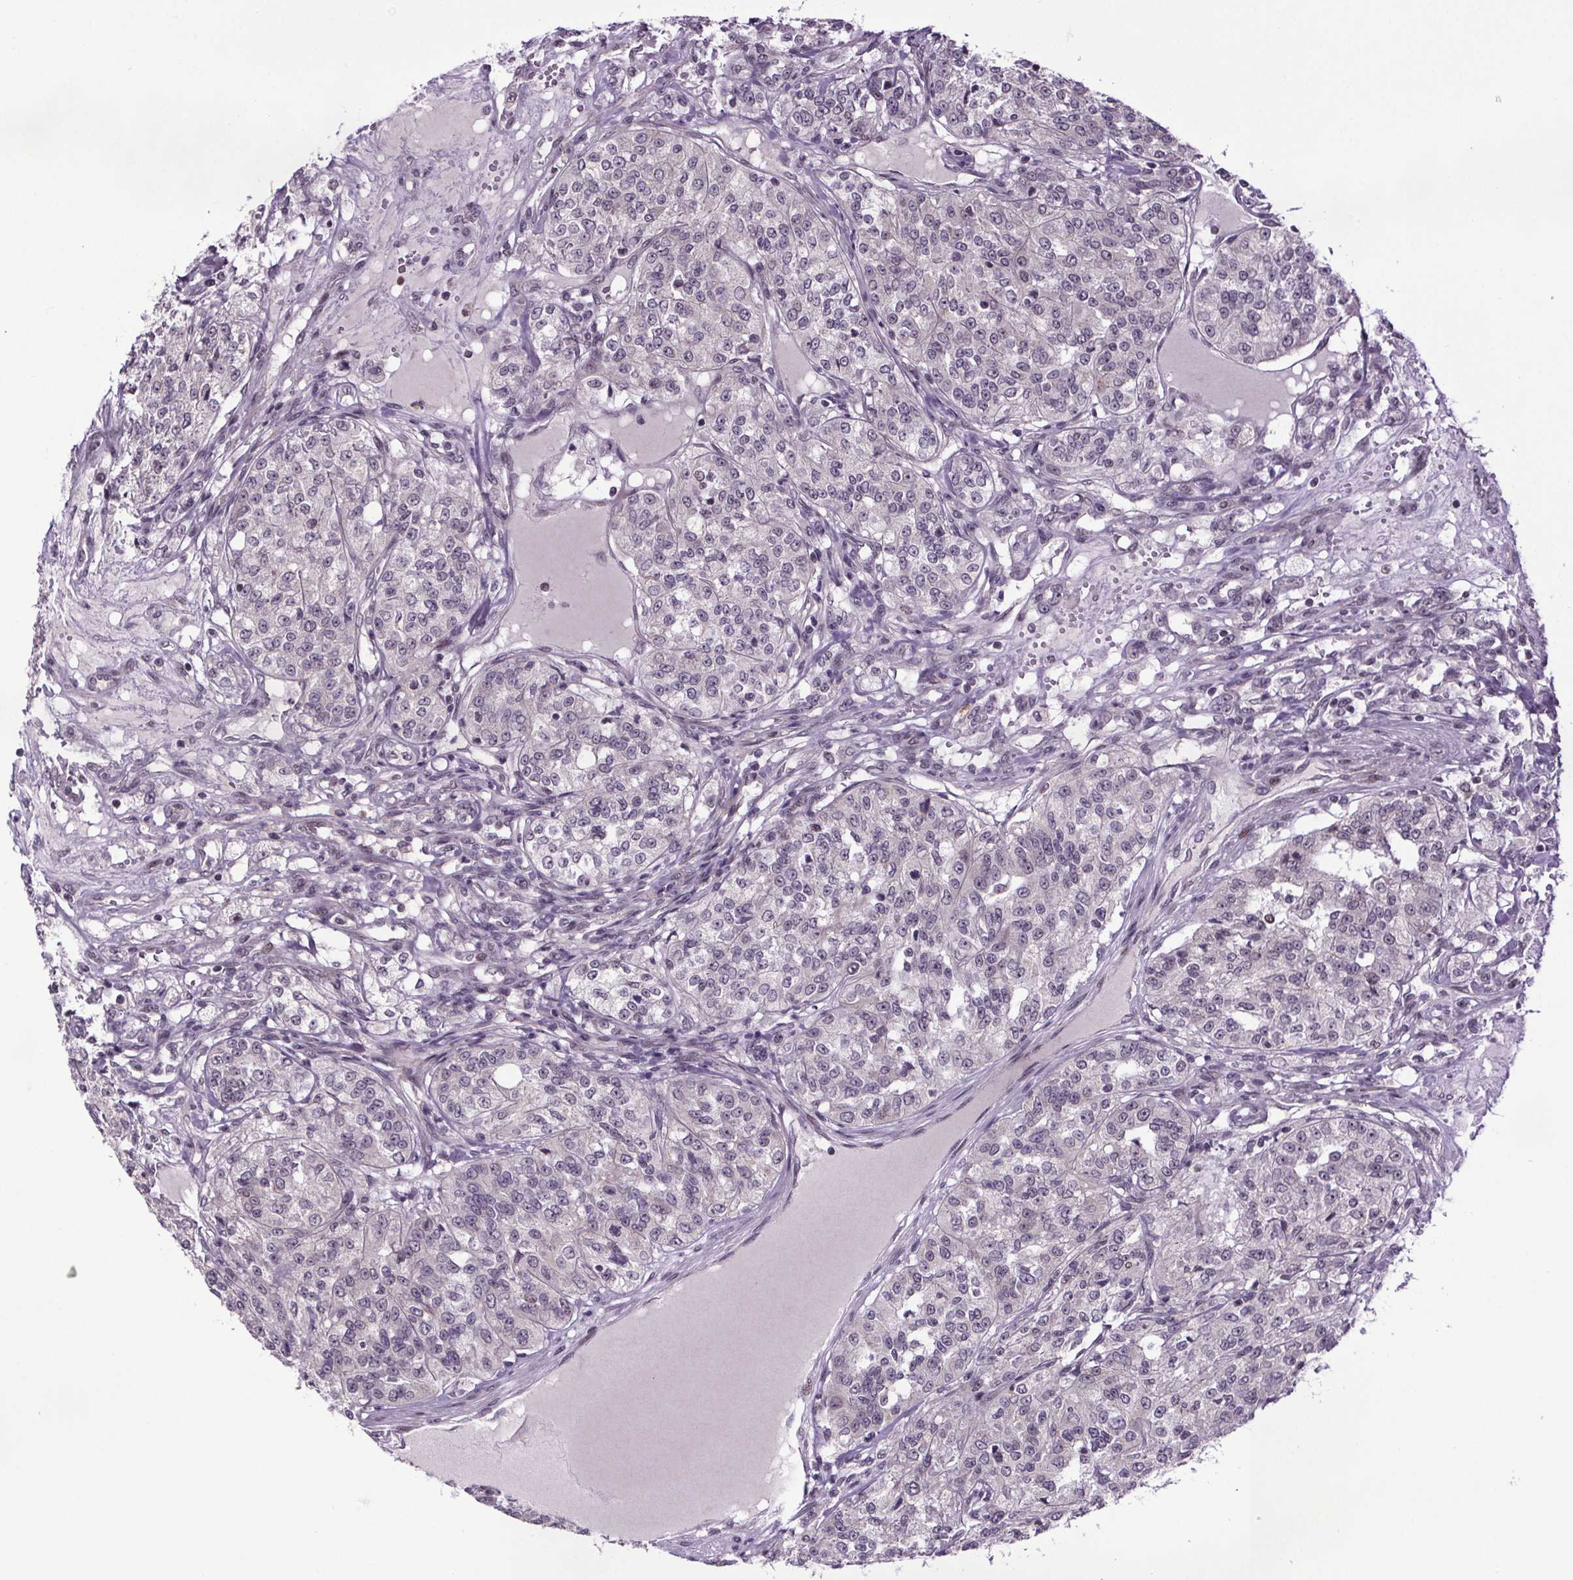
{"staining": {"intensity": "negative", "quantity": "none", "location": "none"}, "tissue": "renal cancer", "cell_type": "Tumor cells", "image_type": "cancer", "snomed": [{"axis": "morphology", "description": "Adenocarcinoma, NOS"}, {"axis": "topography", "description": "Kidney"}], "caption": "A high-resolution micrograph shows immunohistochemistry staining of adenocarcinoma (renal), which demonstrates no significant expression in tumor cells.", "gene": "ATMIN", "patient": {"sex": "female", "age": 63}}